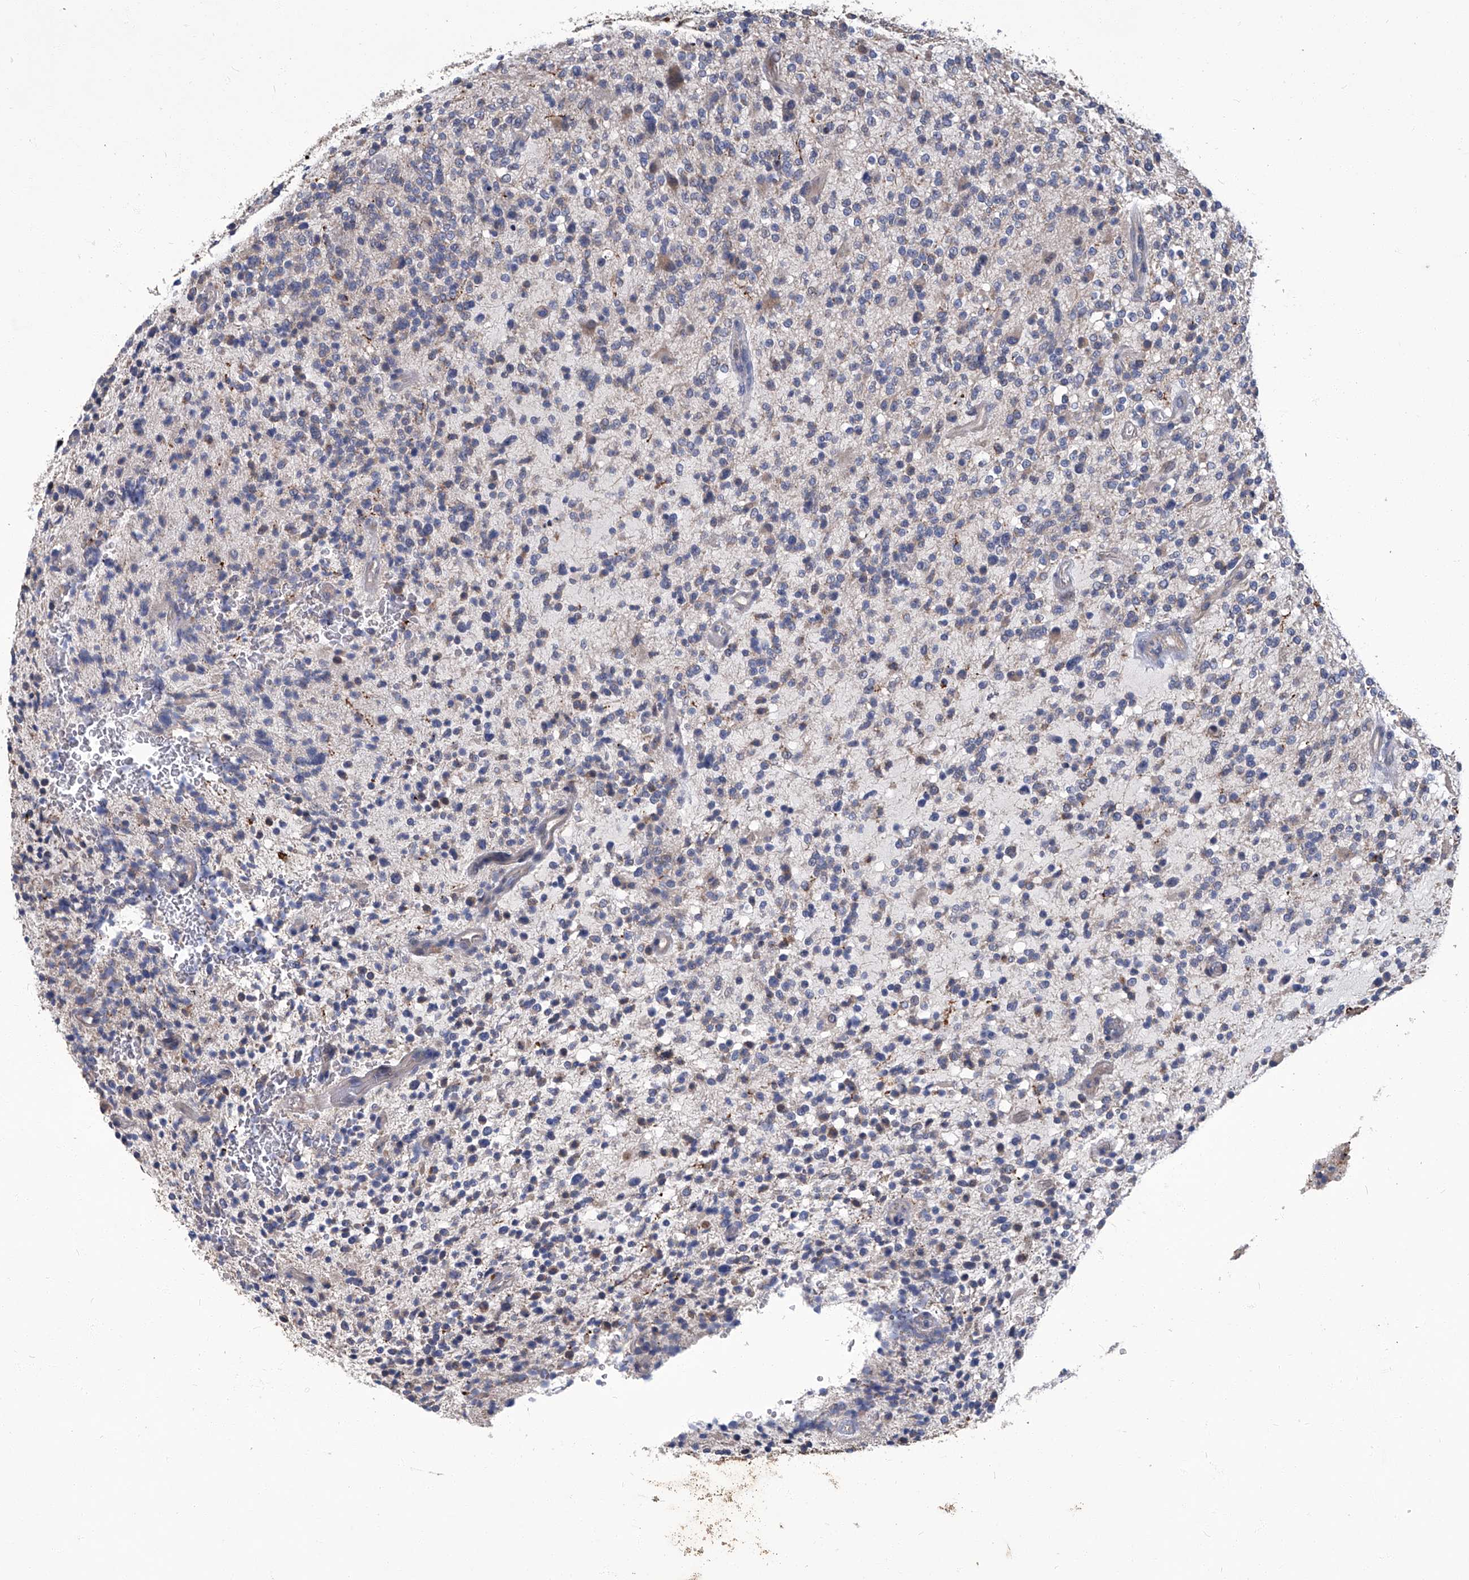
{"staining": {"intensity": "negative", "quantity": "none", "location": "none"}, "tissue": "glioma", "cell_type": "Tumor cells", "image_type": "cancer", "snomed": [{"axis": "morphology", "description": "Glioma, malignant, High grade"}, {"axis": "topography", "description": "Brain"}], "caption": "Tumor cells show no significant staining in malignant glioma (high-grade).", "gene": "TGFBR1", "patient": {"sex": "male", "age": 48}}